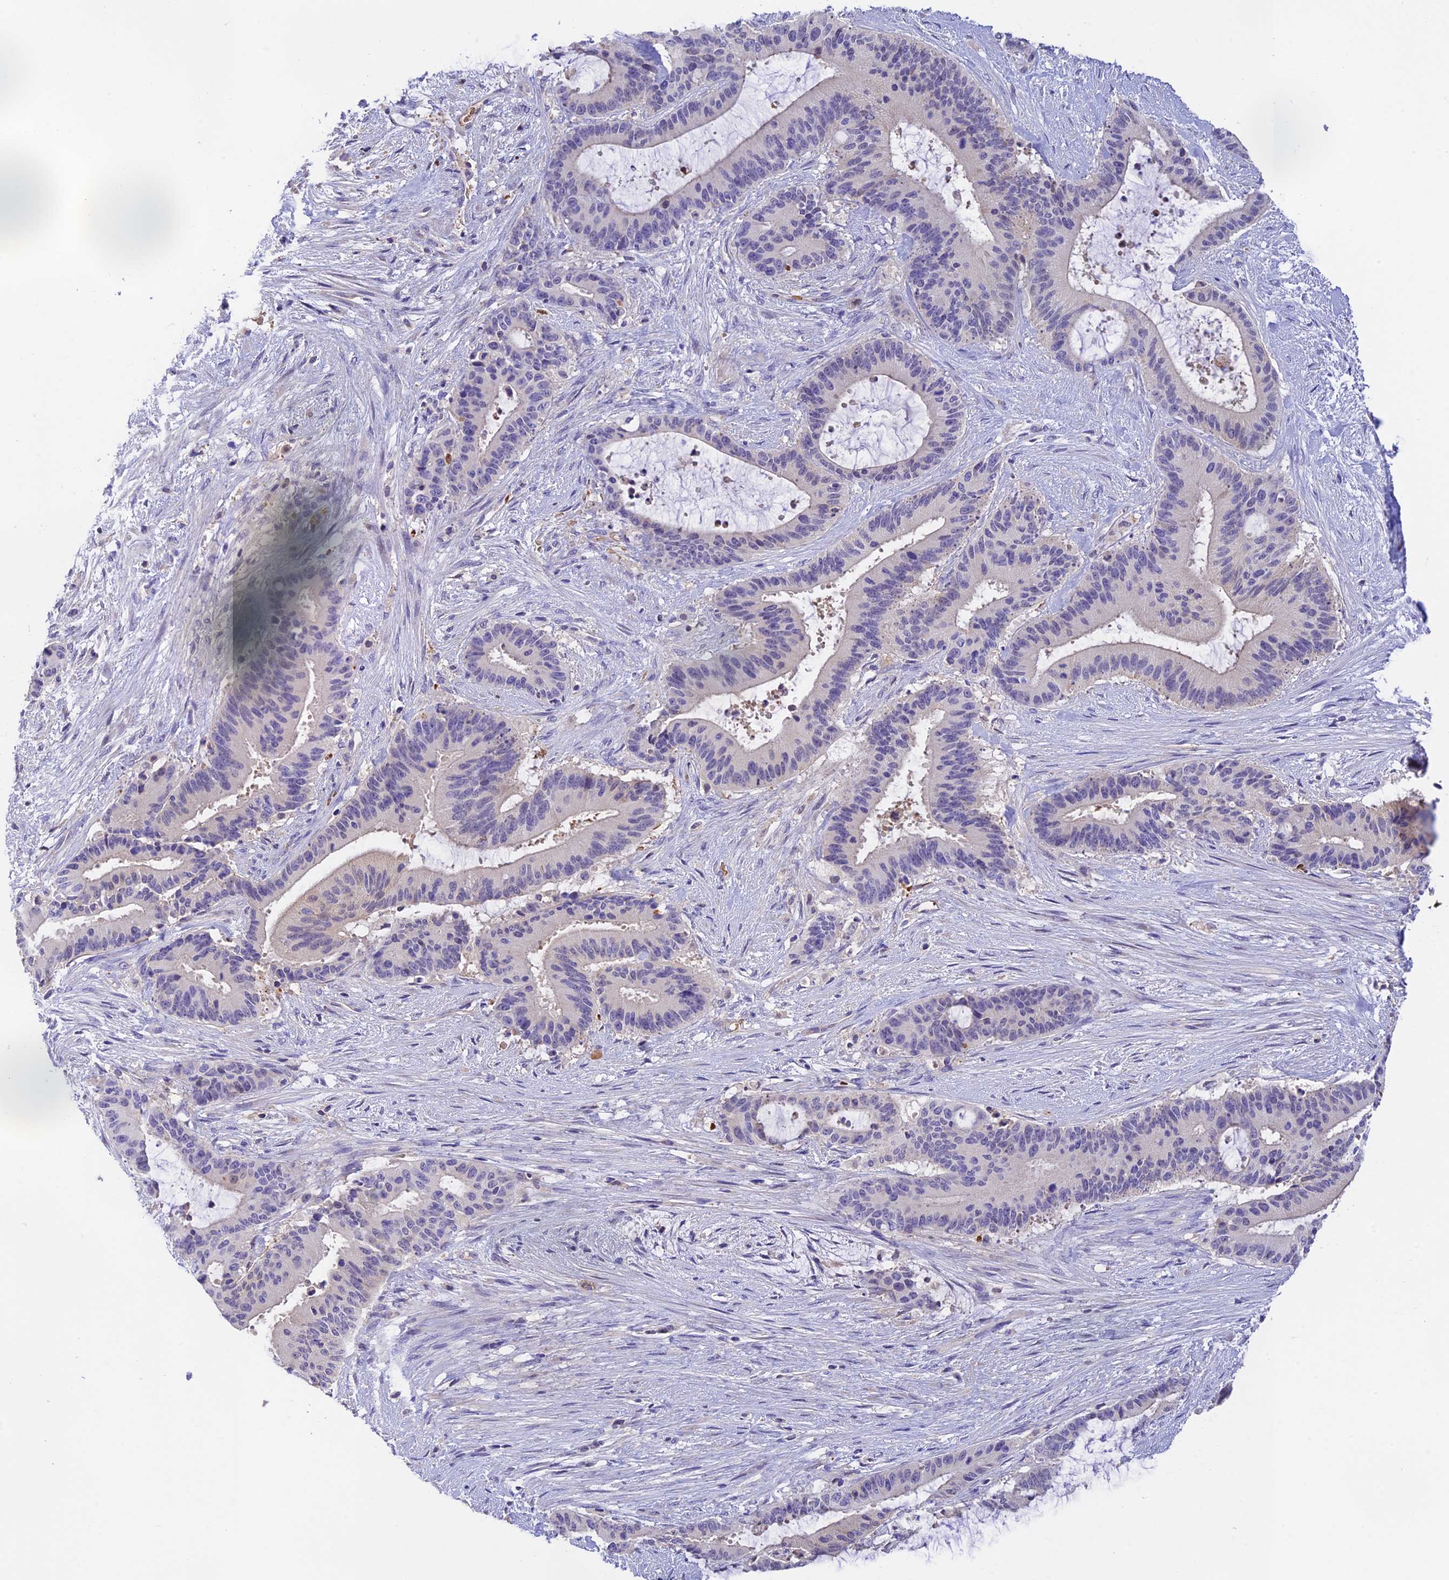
{"staining": {"intensity": "negative", "quantity": "none", "location": "none"}, "tissue": "liver cancer", "cell_type": "Tumor cells", "image_type": "cancer", "snomed": [{"axis": "morphology", "description": "Normal tissue, NOS"}, {"axis": "morphology", "description": "Cholangiocarcinoma"}, {"axis": "topography", "description": "Liver"}, {"axis": "topography", "description": "Peripheral nerve tissue"}], "caption": "Tumor cells show no significant protein expression in liver cancer (cholangiocarcinoma).", "gene": "HDHD2", "patient": {"sex": "female", "age": 73}}